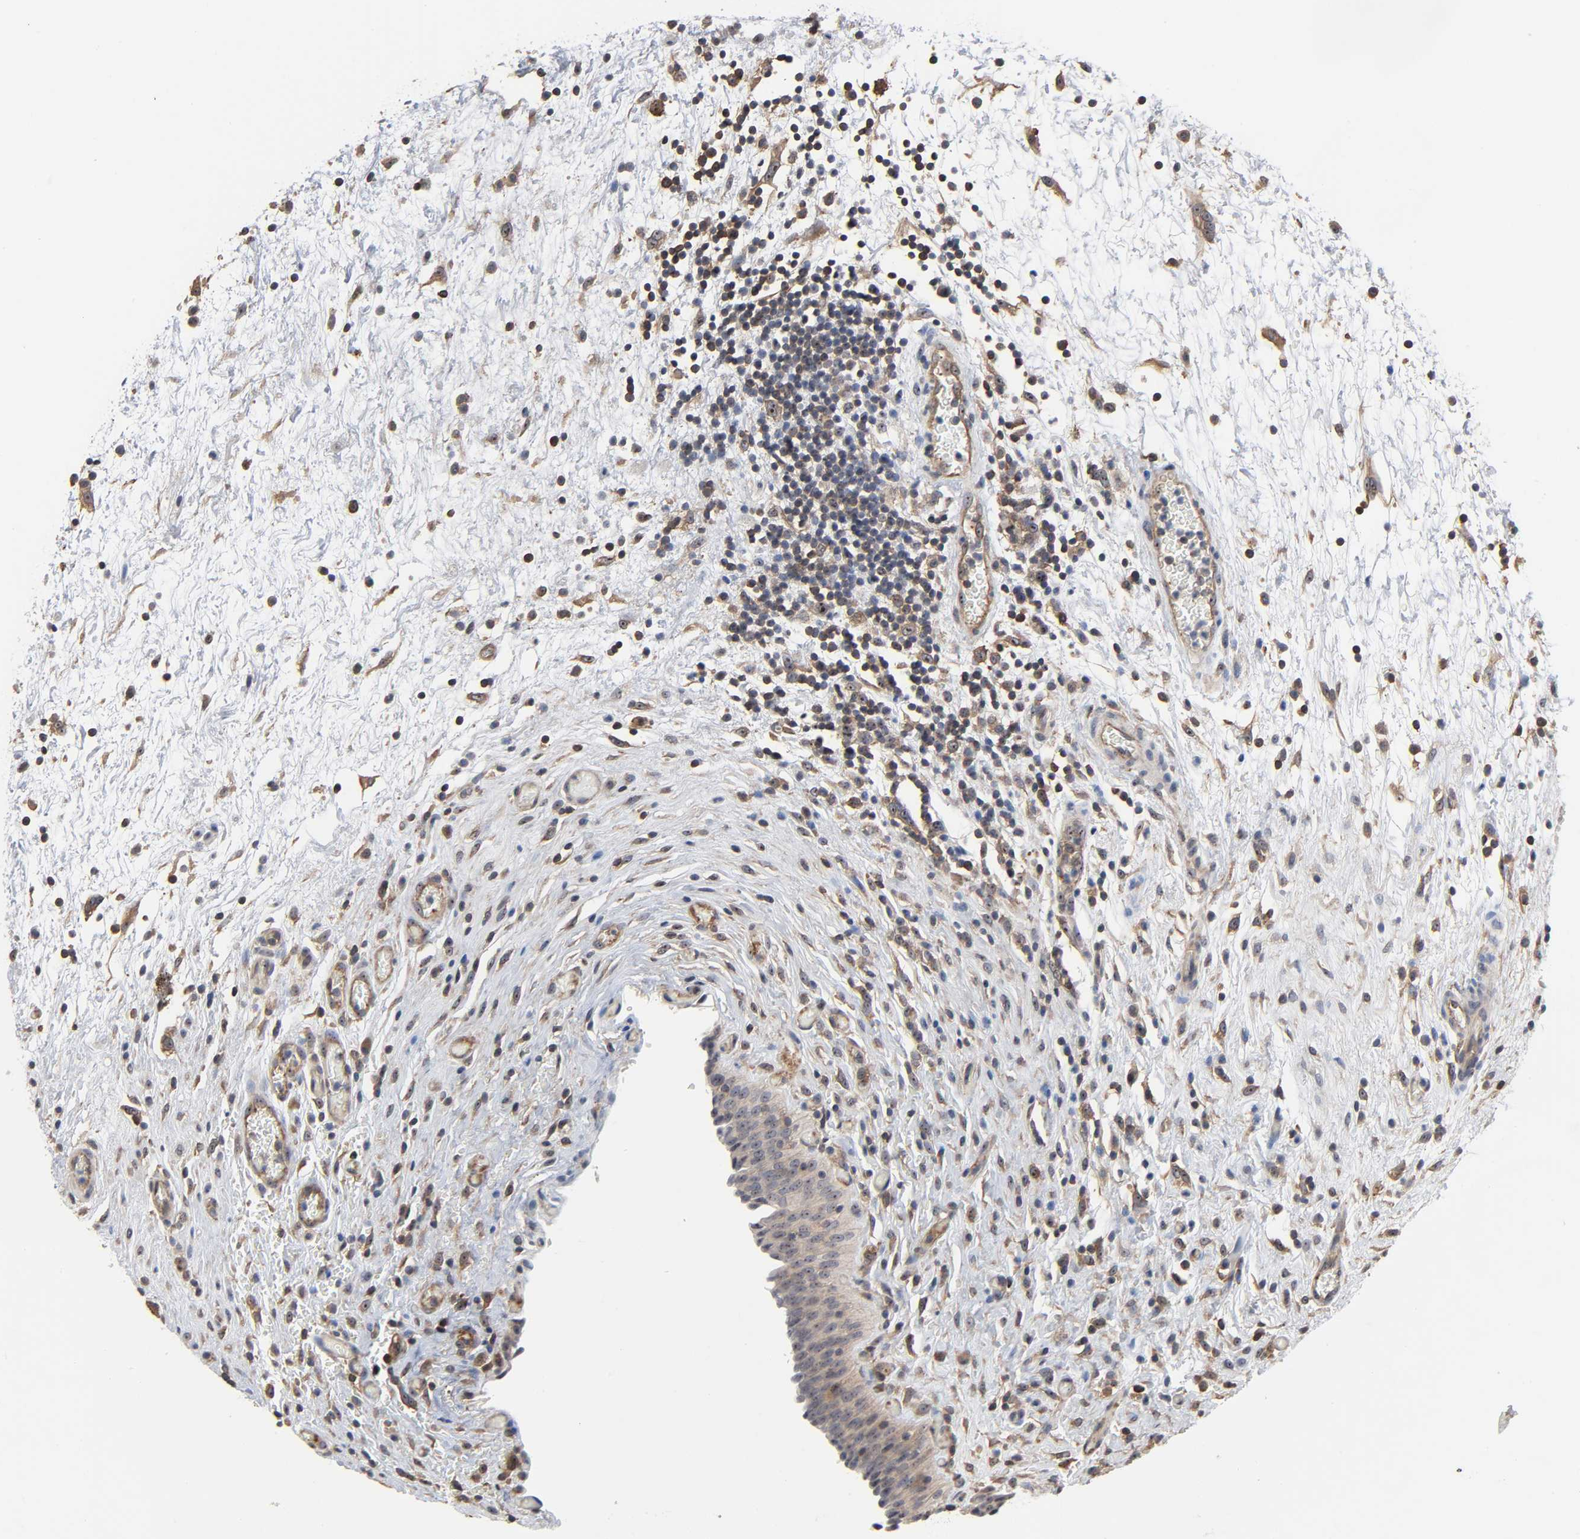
{"staining": {"intensity": "weak", "quantity": "25%-75%", "location": "cytoplasmic/membranous,nuclear"}, "tissue": "urinary bladder", "cell_type": "Urothelial cells", "image_type": "normal", "snomed": [{"axis": "morphology", "description": "Normal tissue, NOS"}, {"axis": "topography", "description": "Urinary bladder"}], "caption": "Immunohistochemistry of benign human urinary bladder displays low levels of weak cytoplasmic/membranous,nuclear expression in about 25%-75% of urothelial cells. The staining was performed using DAB (3,3'-diaminobenzidine) to visualize the protein expression in brown, while the nuclei were stained in blue with hematoxylin (Magnification: 20x).", "gene": "DDX10", "patient": {"sex": "male", "age": 51}}